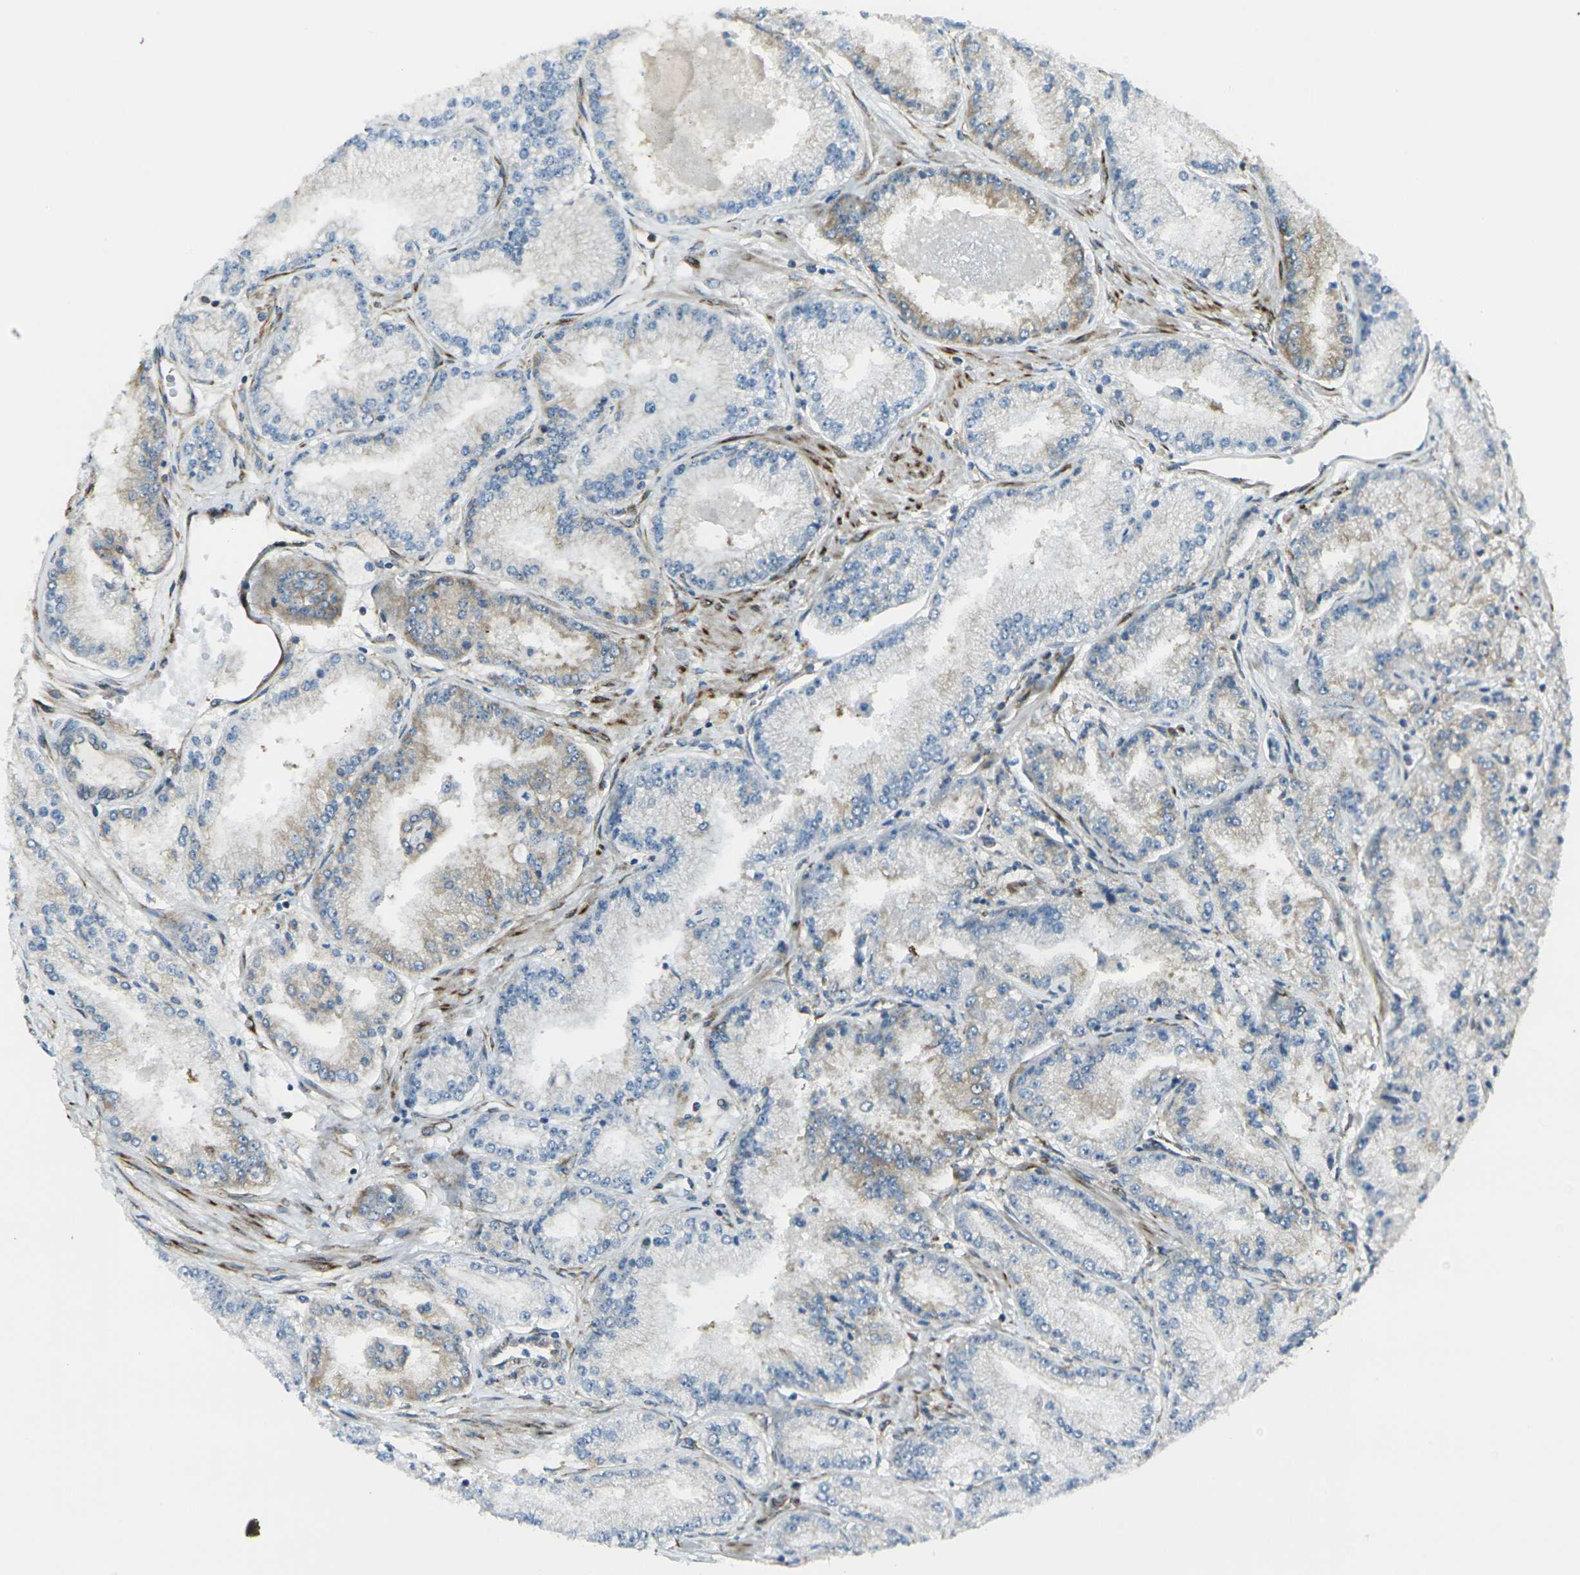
{"staining": {"intensity": "moderate", "quantity": "25%-75%", "location": "cytoplasmic/membranous"}, "tissue": "prostate cancer", "cell_type": "Tumor cells", "image_type": "cancer", "snomed": [{"axis": "morphology", "description": "Adenocarcinoma, High grade"}, {"axis": "topography", "description": "Prostate"}], "caption": "High-magnification brightfield microscopy of high-grade adenocarcinoma (prostate) stained with DAB (3,3'-diaminobenzidine) (brown) and counterstained with hematoxylin (blue). tumor cells exhibit moderate cytoplasmic/membranous positivity is identified in about25%-75% of cells.", "gene": "CELSR2", "patient": {"sex": "male", "age": 61}}